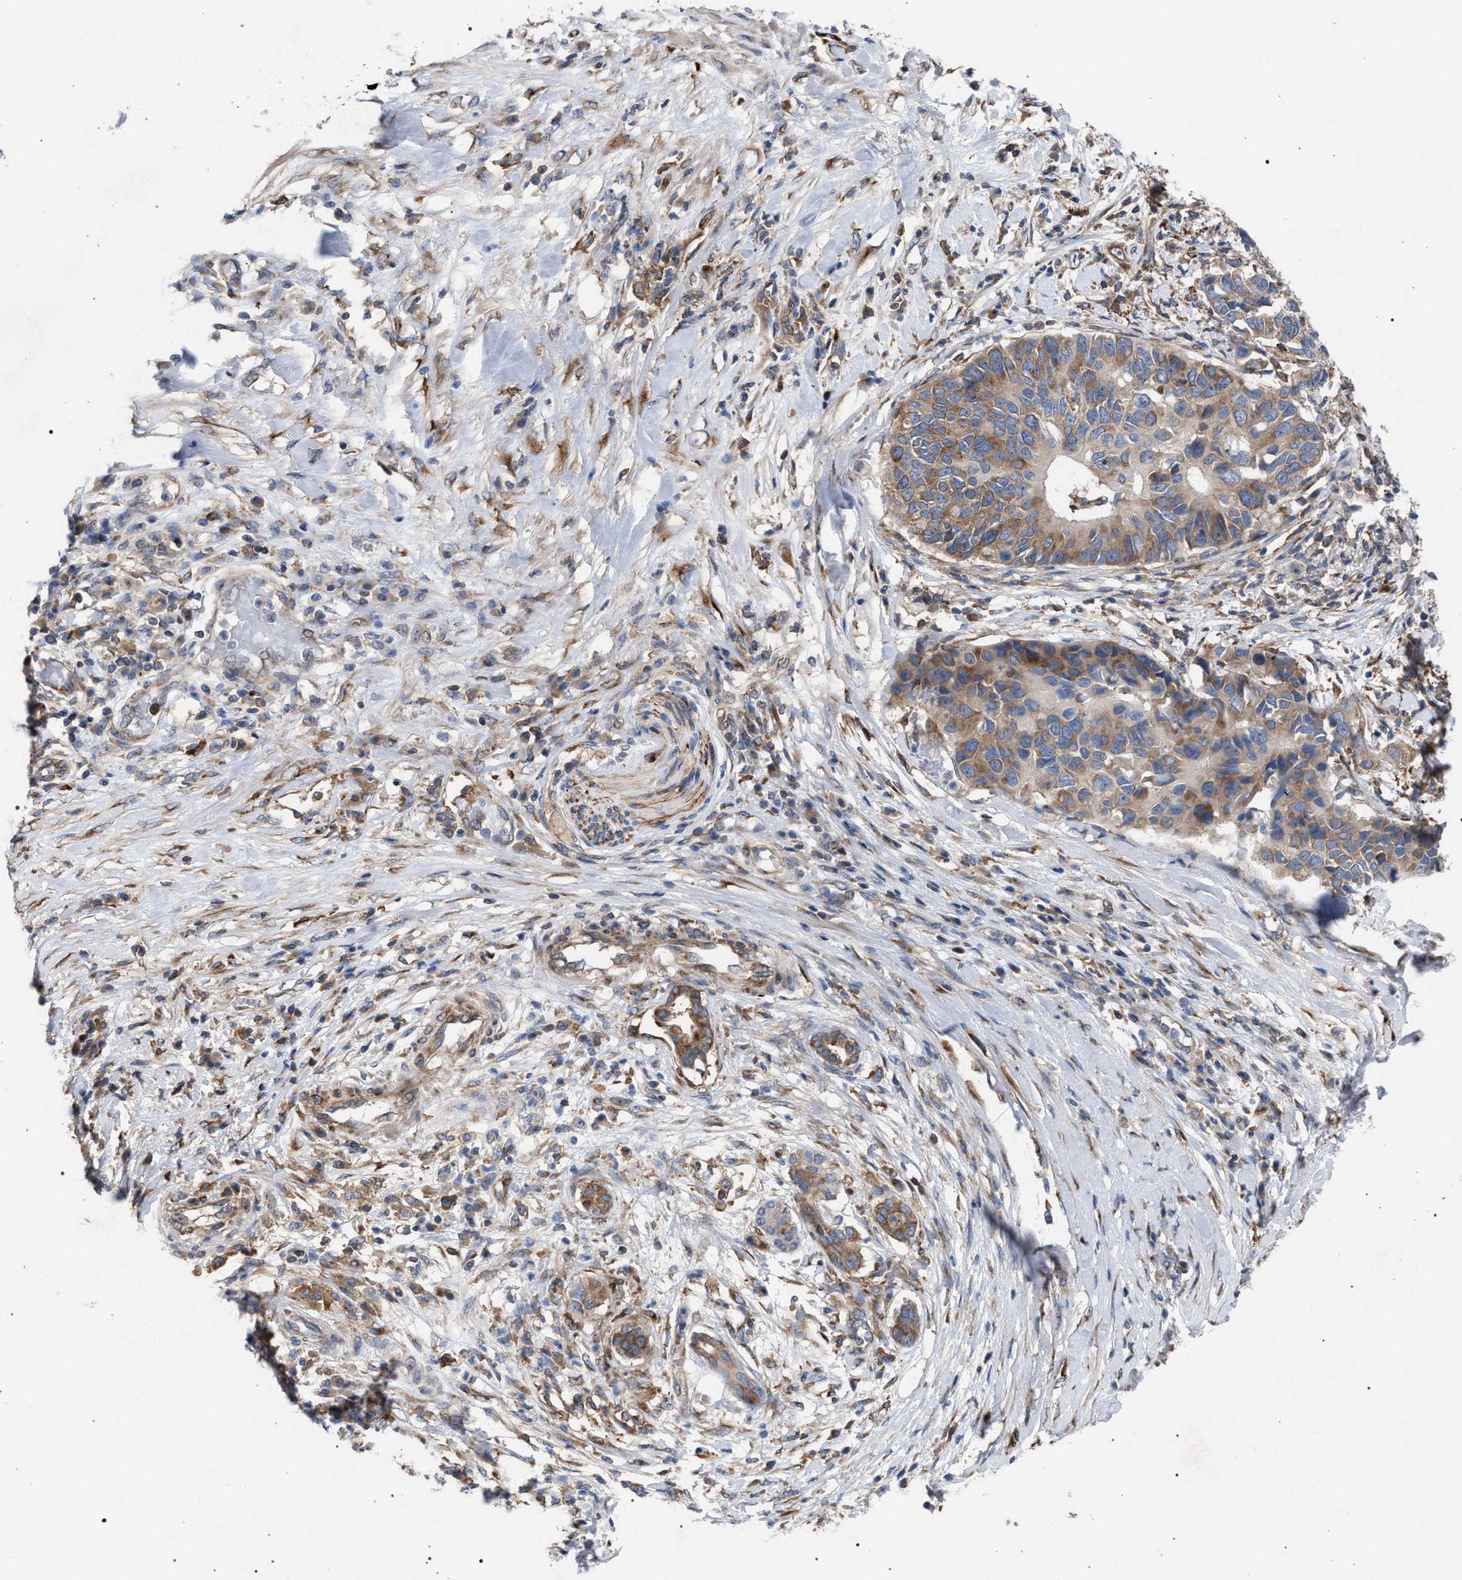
{"staining": {"intensity": "weak", "quantity": ">75%", "location": "cytoplasmic/membranous"}, "tissue": "pancreatic cancer", "cell_type": "Tumor cells", "image_type": "cancer", "snomed": [{"axis": "morphology", "description": "Adenocarcinoma, NOS"}, {"axis": "topography", "description": "Pancreas"}], "caption": "Pancreatic adenocarcinoma stained with immunohistochemistry displays weak cytoplasmic/membranous staining in about >75% of tumor cells.", "gene": "CDR2L", "patient": {"sex": "female", "age": 56}}